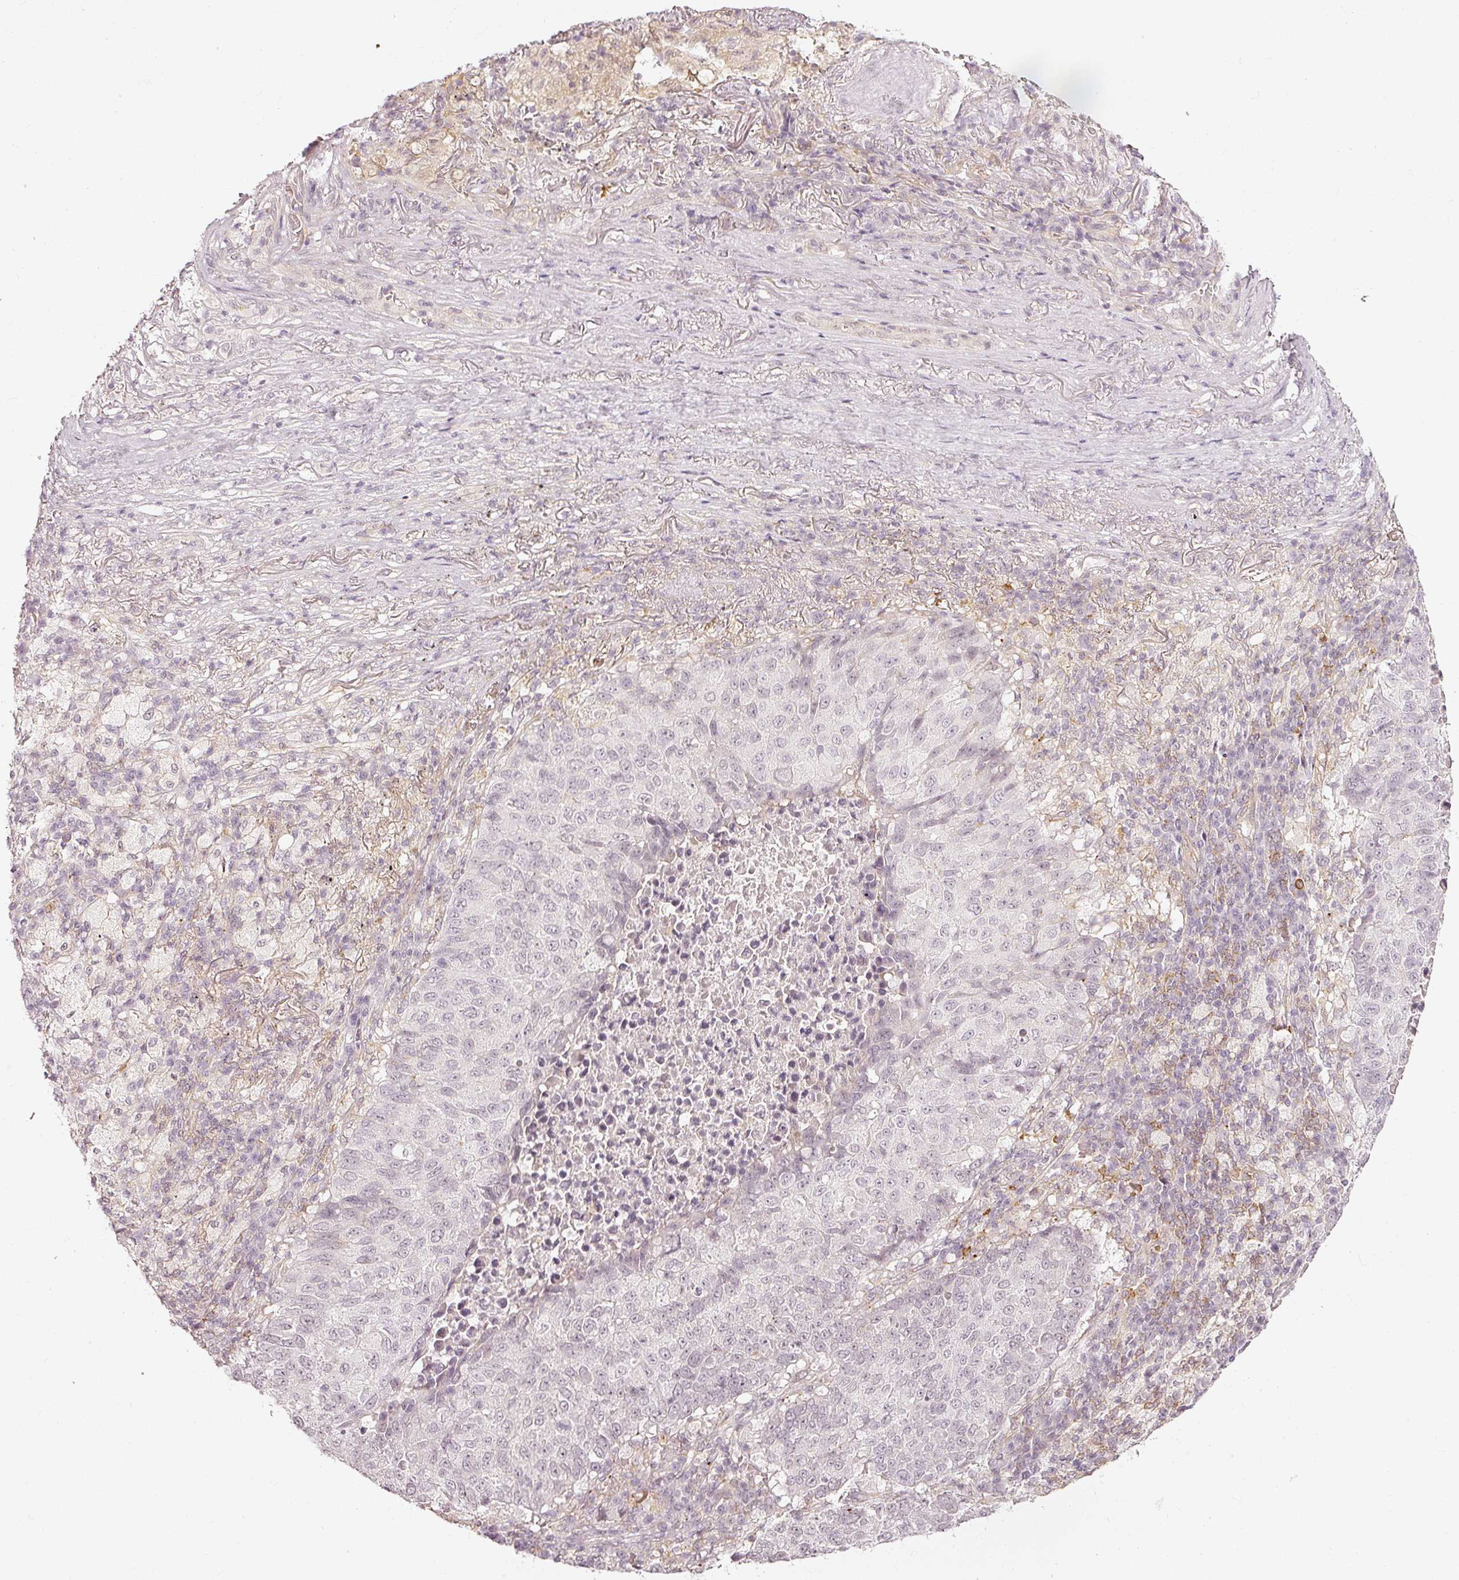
{"staining": {"intensity": "negative", "quantity": "none", "location": "none"}, "tissue": "lung cancer", "cell_type": "Tumor cells", "image_type": "cancer", "snomed": [{"axis": "morphology", "description": "Squamous cell carcinoma, NOS"}, {"axis": "topography", "description": "Lung"}], "caption": "The immunohistochemistry histopathology image has no significant positivity in tumor cells of lung cancer tissue.", "gene": "DRD2", "patient": {"sex": "male", "age": 73}}